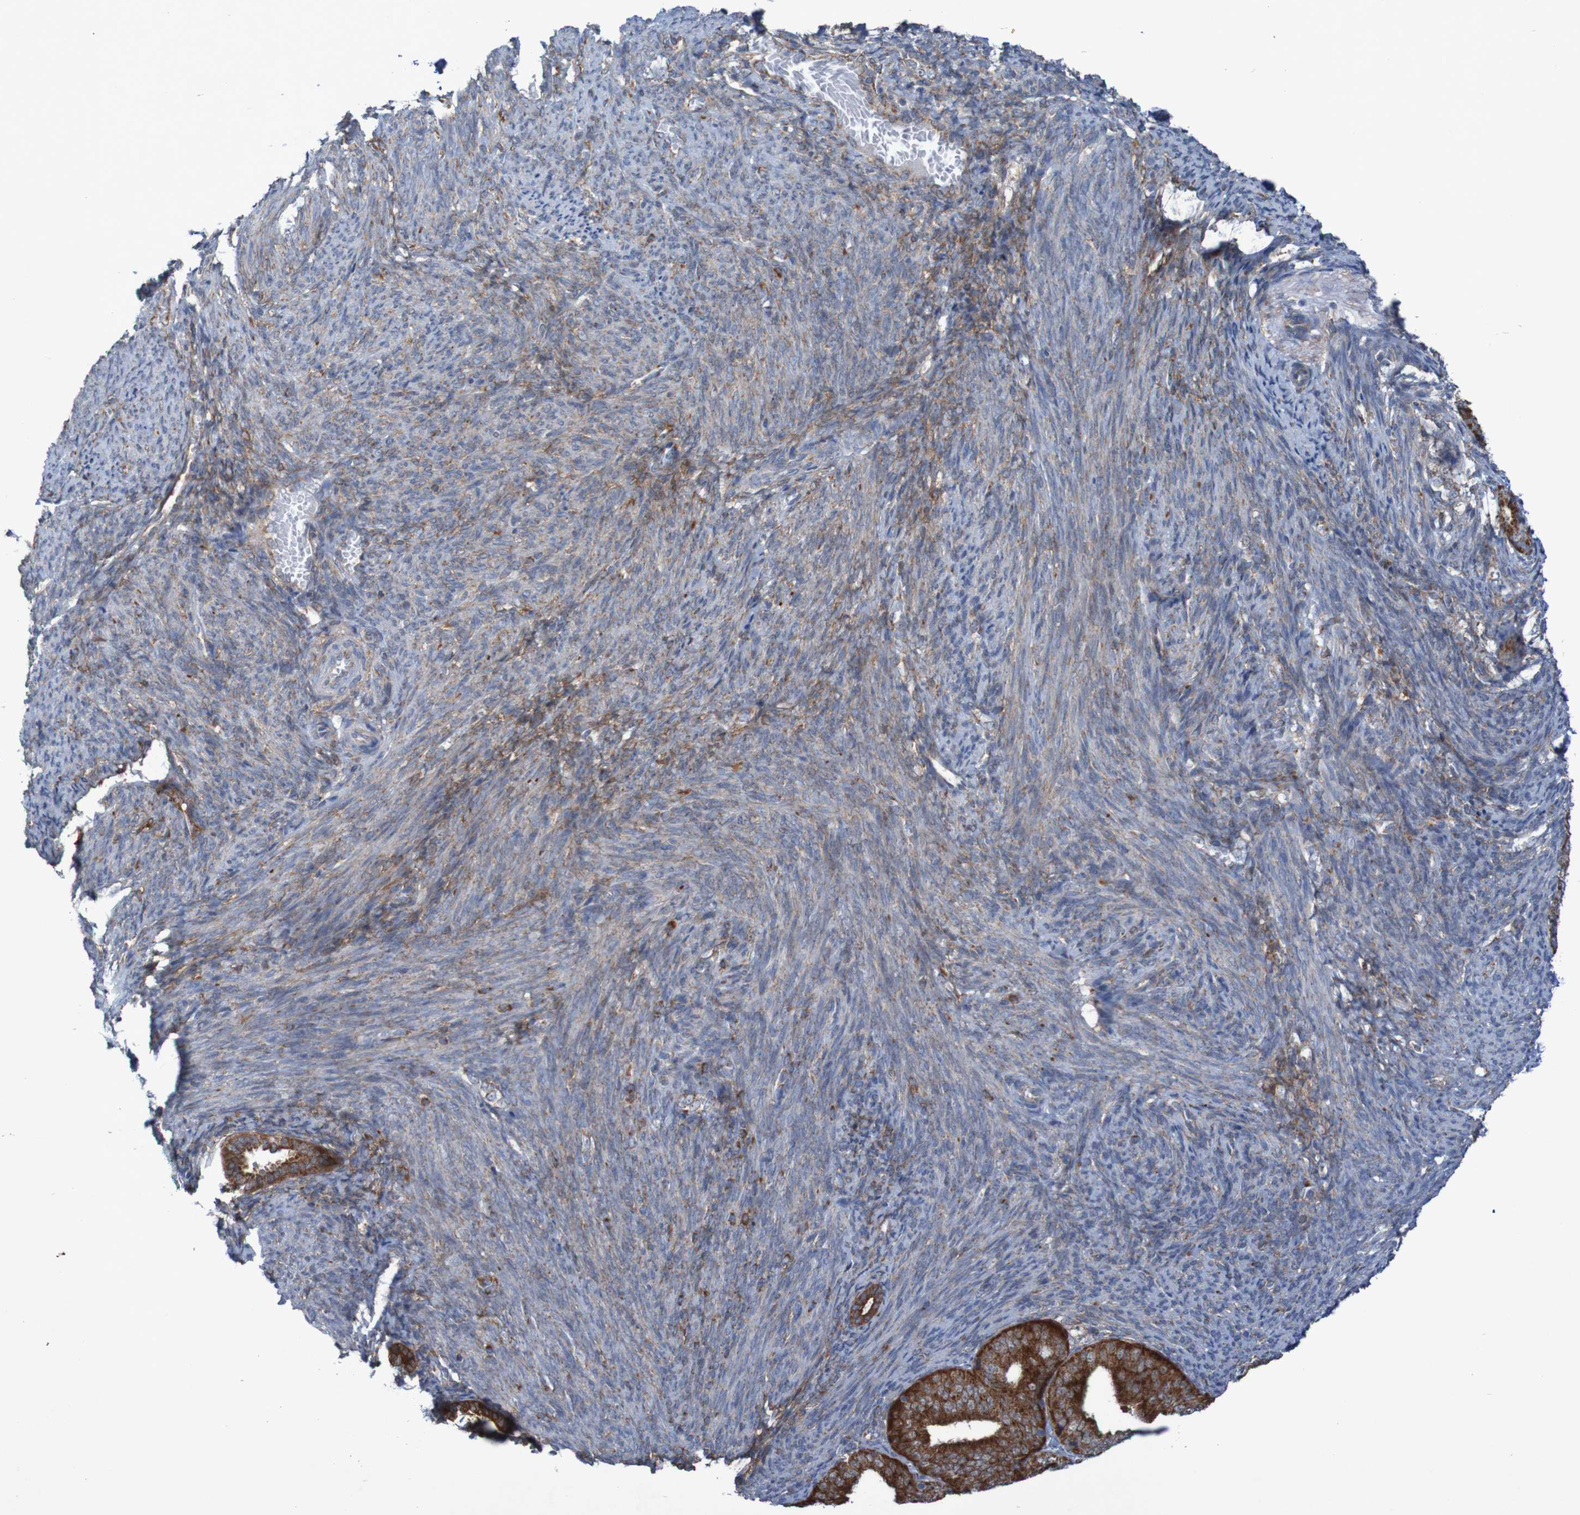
{"staining": {"intensity": "strong", "quantity": ">75%", "location": "cytoplasmic/membranous"}, "tissue": "endometrial cancer", "cell_type": "Tumor cells", "image_type": "cancer", "snomed": [{"axis": "morphology", "description": "Adenocarcinoma, NOS"}, {"axis": "topography", "description": "Endometrium"}], "caption": "Endometrial cancer (adenocarcinoma) stained for a protein reveals strong cytoplasmic/membranous positivity in tumor cells. (IHC, brightfield microscopy, high magnification).", "gene": "CCDC51", "patient": {"sex": "female", "age": 63}}